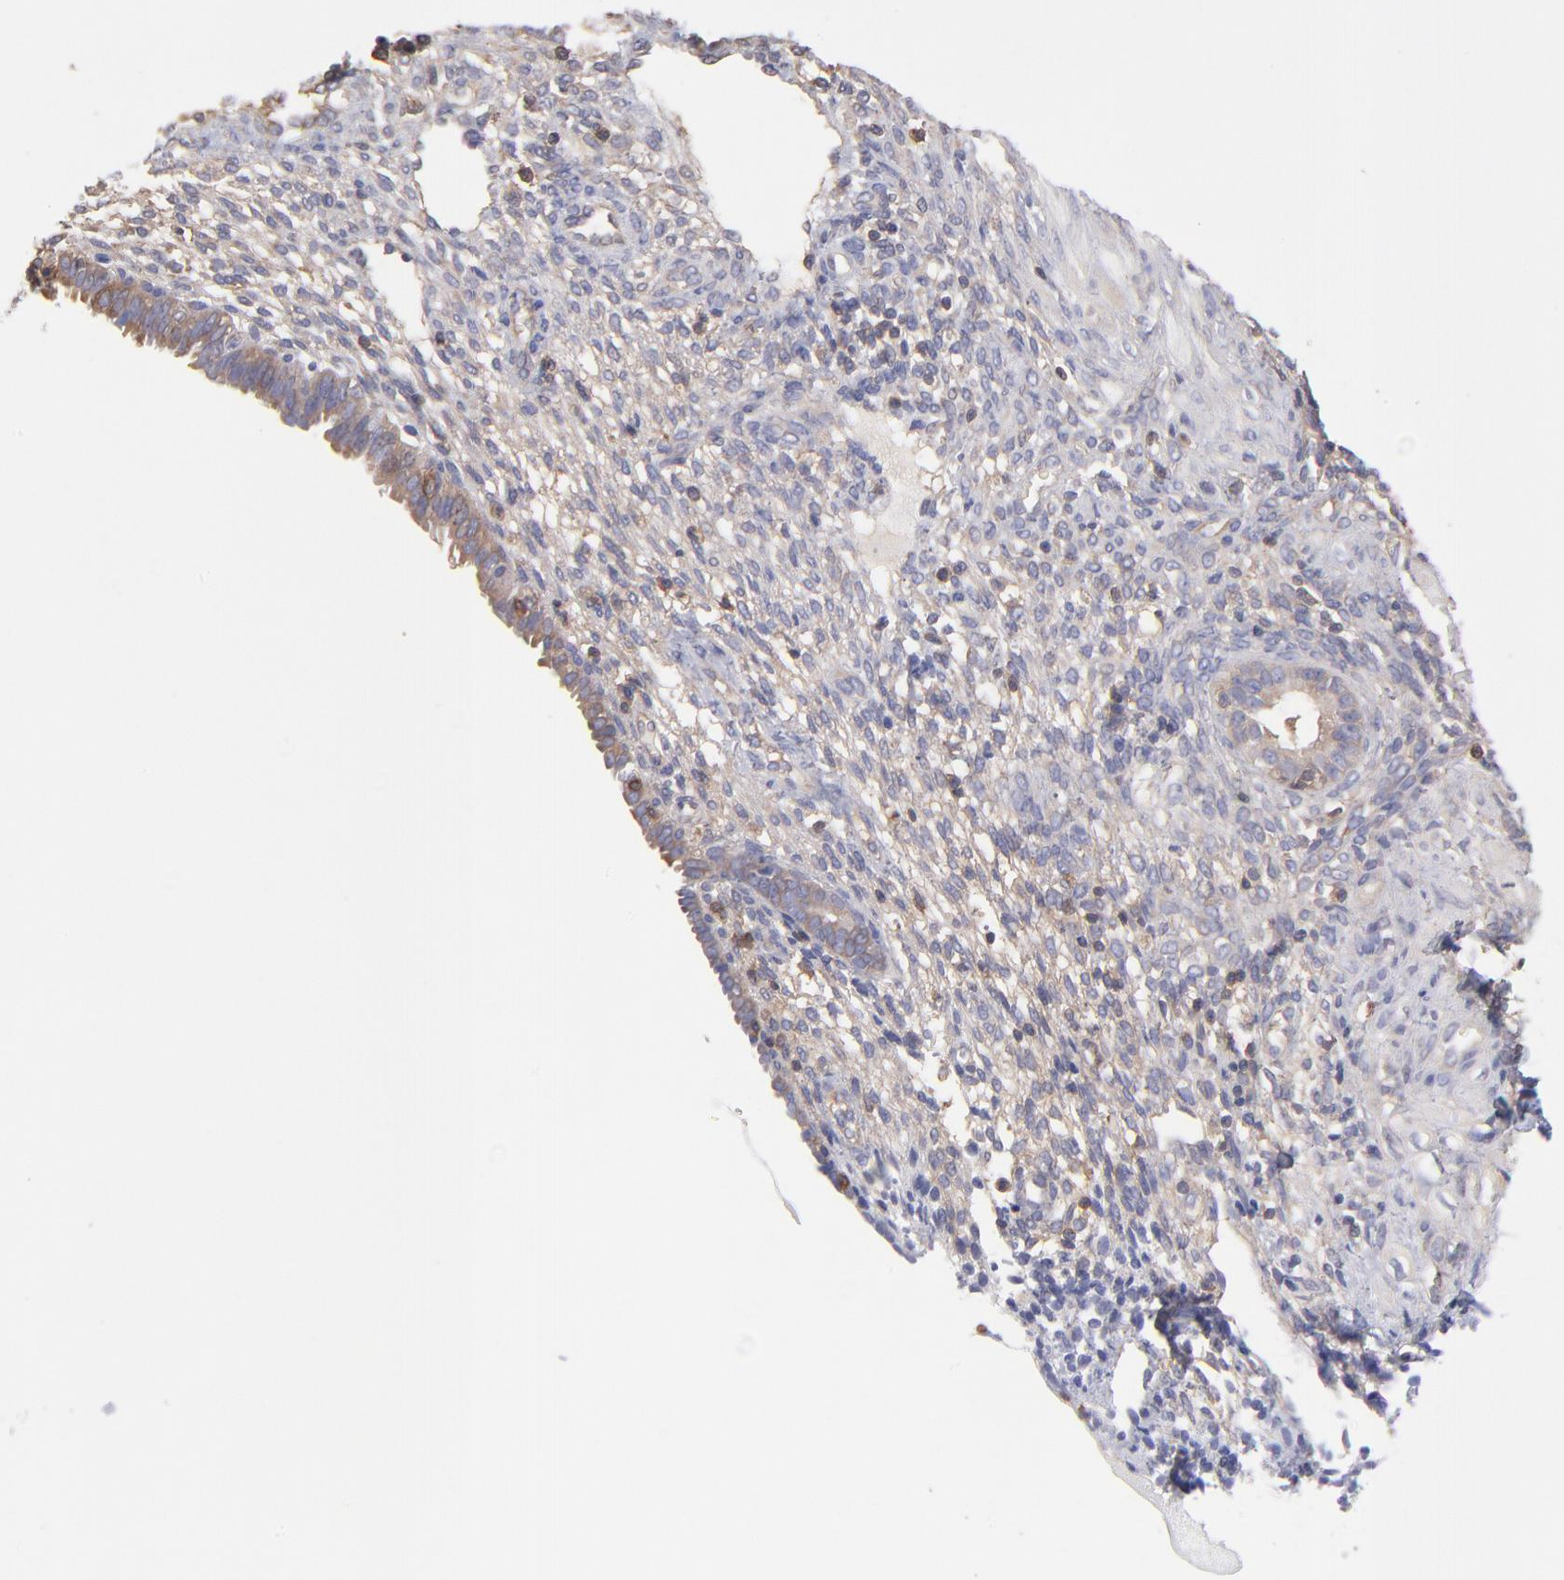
{"staining": {"intensity": "weak", "quantity": "25%-75%", "location": "cytoplasmic/membranous"}, "tissue": "endometrium", "cell_type": "Cells in endometrial stroma", "image_type": "normal", "snomed": [{"axis": "morphology", "description": "Normal tissue, NOS"}, {"axis": "topography", "description": "Endometrium"}], "caption": "Immunohistochemistry (IHC) (DAB) staining of benign human endometrium demonstrates weak cytoplasmic/membranous protein staining in approximately 25%-75% of cells in endometrial stroma. (IHC, brightfield microscopy, high magnification).", "gene": "MAP2K2", "patient": {"sex": "female", "age": 72}}